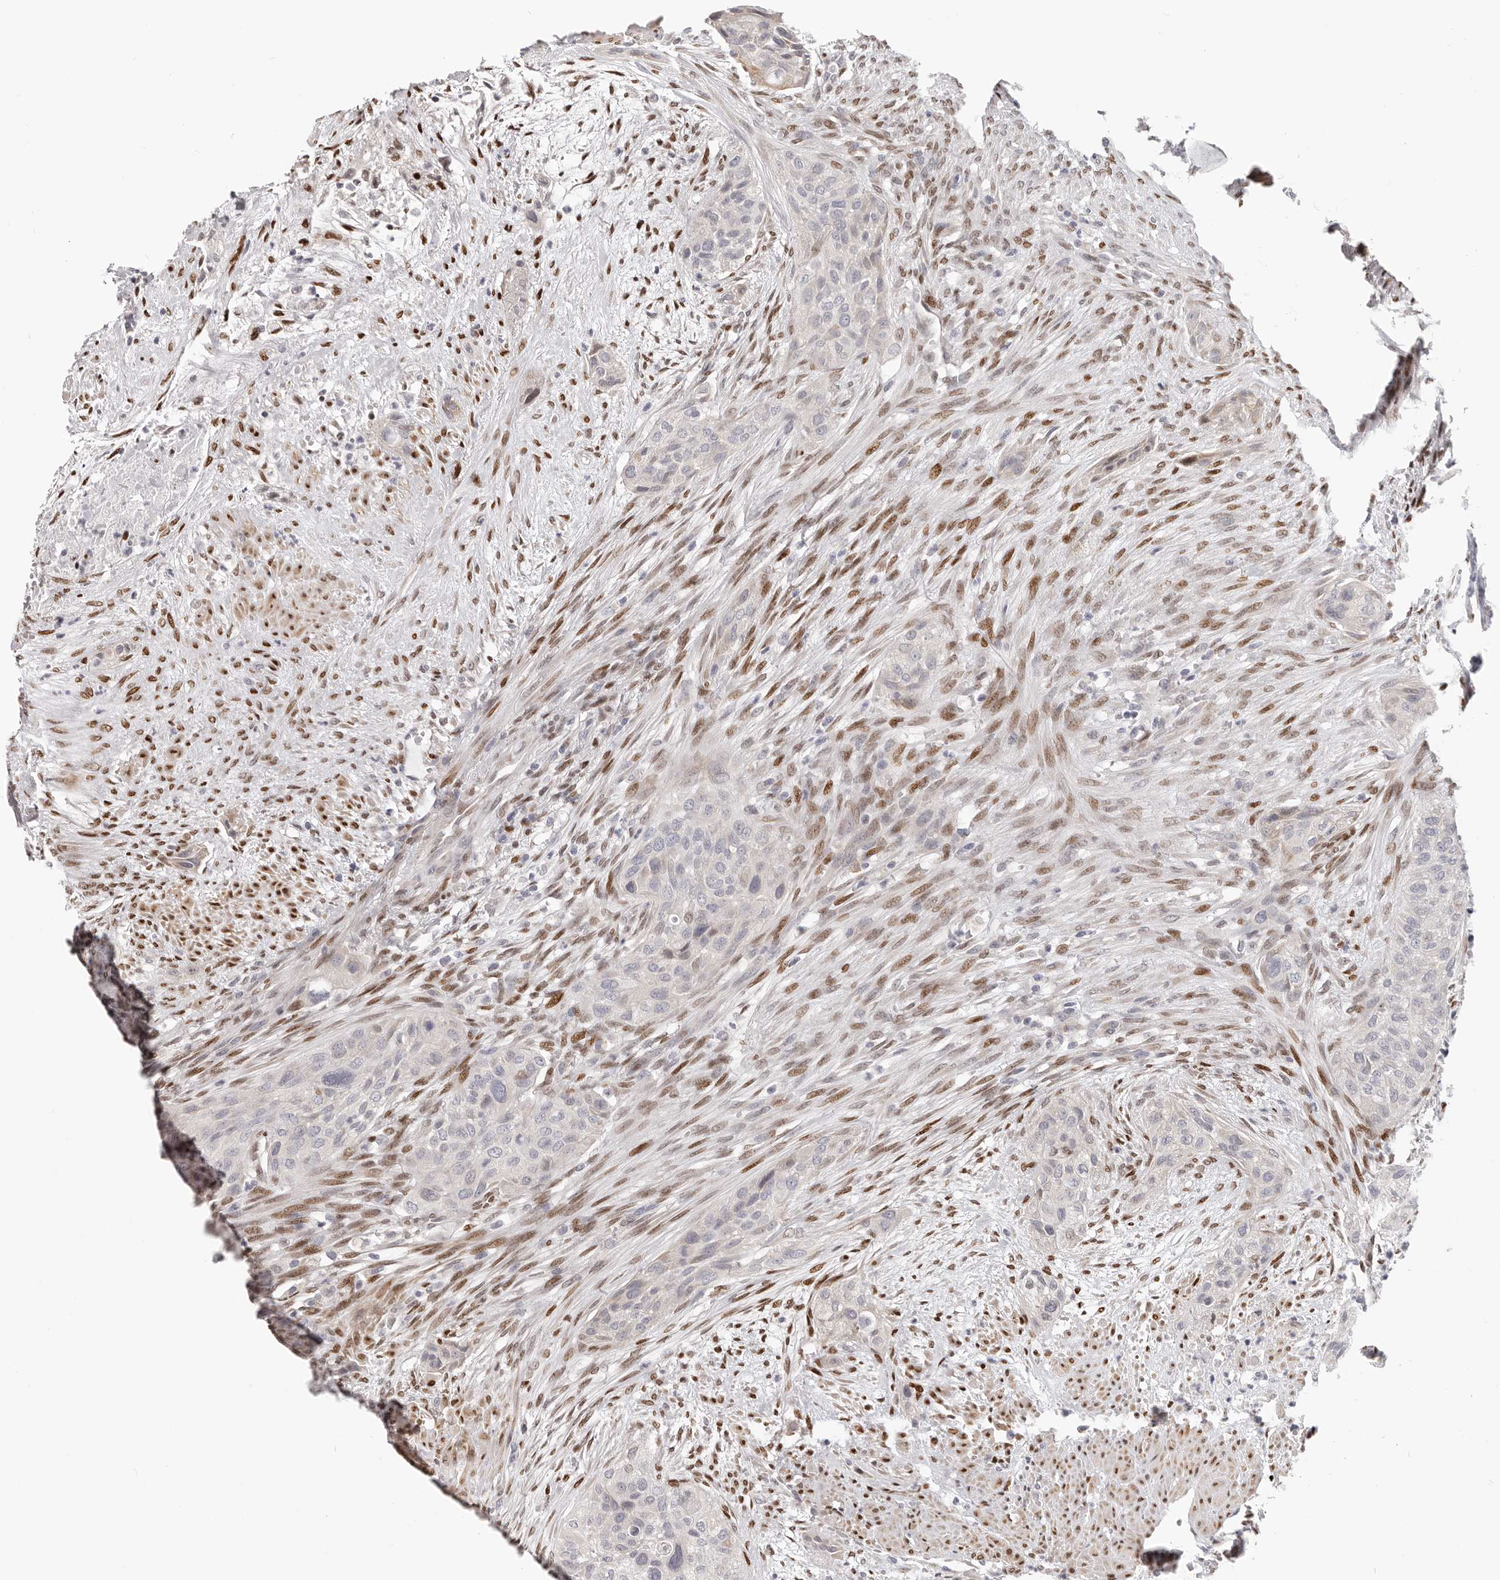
{"staining": {"intensity": "negative", "quantity": "none", "location": "none"}, "tissue": "urothelial cancer", "cell_type": "Tumor cells", "image_type": "cancer", "snomed": [{"axis": "morphology", "description": "Urothelial carcinoma, High grade"}, {"axis": "topography", "description": "Urinary bladder"}], "caption": "A micrograph of human urothelial cancer is negative for staining in tumor cells. The staining was performed using DAB (3,3'-diaminobenzidine) to visualize the protein expression in brown, while the nuclei were stained in blue with hematoxylin (Magnification: 20x).", "gene": "SRP19", "patient": {"sex": "male", "age": 35}}